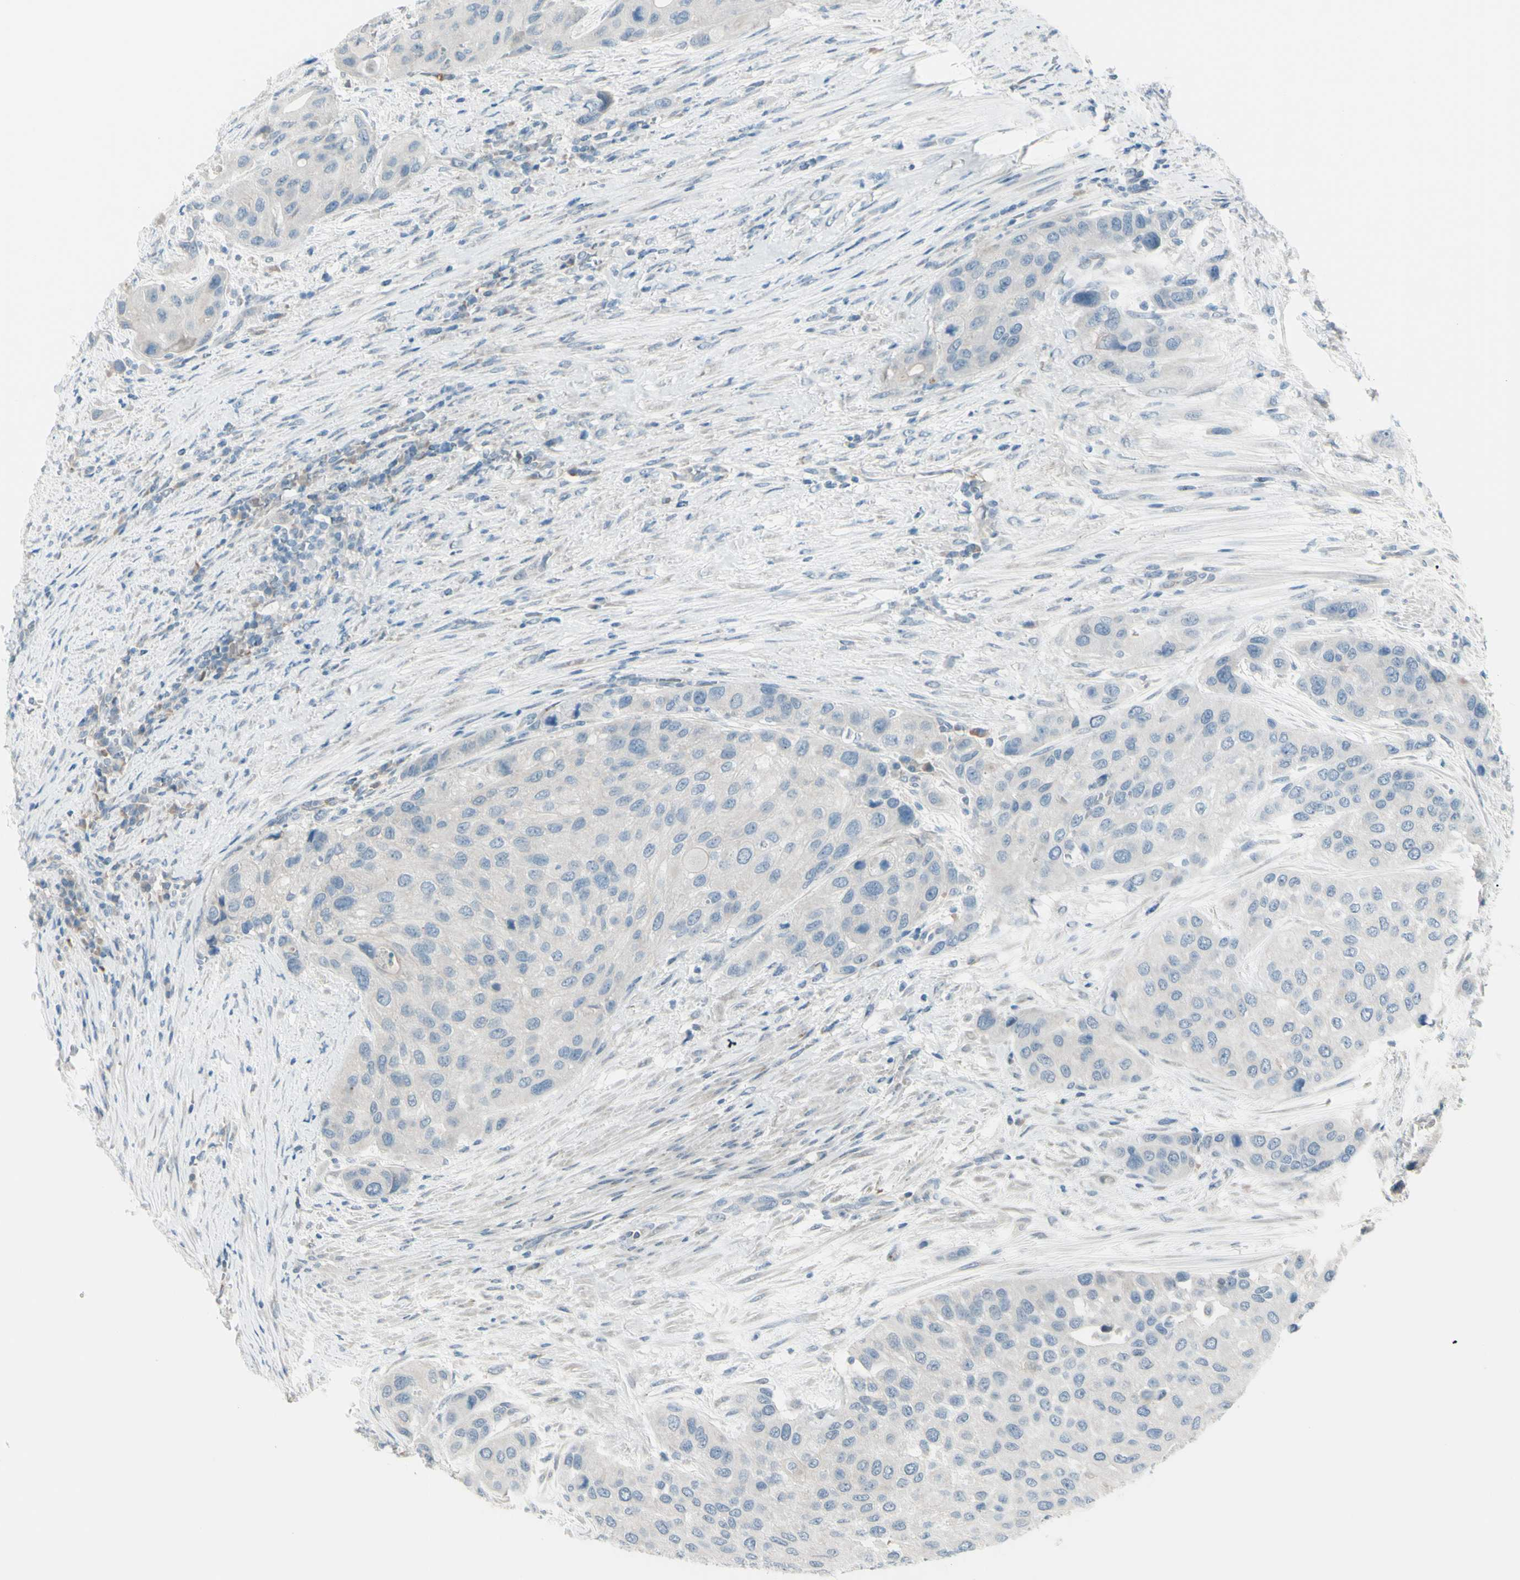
{"staining": {"intensity": "negative", "quantity": "none", "location": "none"}, "tissue": "urothelial cancer", "cell_type": "Tumor cells", "image_type": "cancer", "snomed": [{"axis": "morphology", "description": "Urothelial carcinoma, High grade"}, {"axis": "topography", "description": "Urinary bladder"}], "caption": "Human urothelial cancer stained for a protein using IHC reveals no positivity in tumor cells.", "gene": "GPR34", "patient": {"sex": "female", "age": 56}}